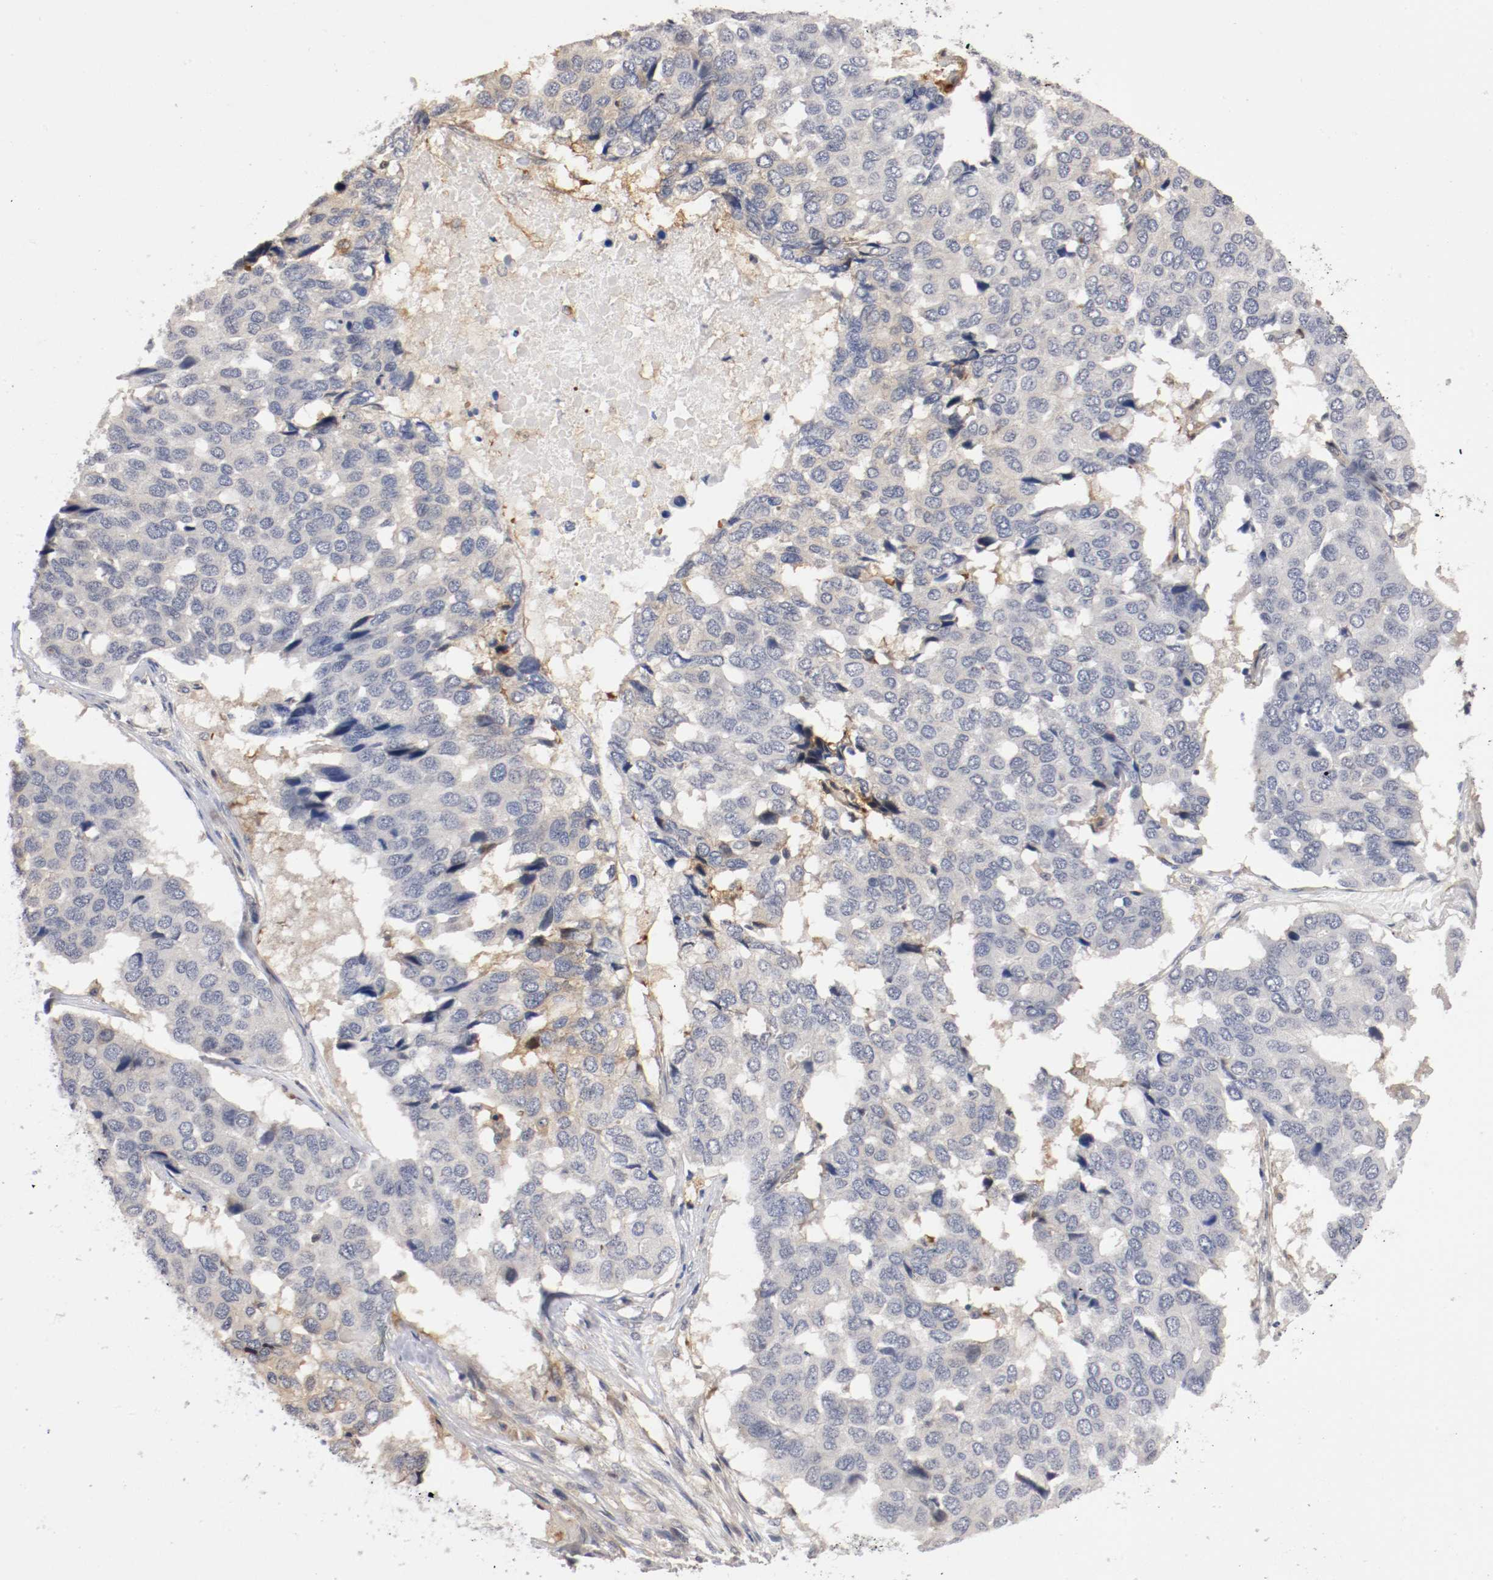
{"staining": {"intensity": "weak", "quantity": "<25%", "location": "cytoplasmic/membranous"}, "tissue": "pancreatic cancer", "cell_type": "Tumor cells", "image_type": "cancer", "snomed": [{"axis": "morphology", "description": "Adenocarcinoma, NOS"}, {"axis": "topography", "description": "Pancreas"}], "caption": "DAB (3,3'-diaminobenzidine) immunohistochemical staining of human pancreatic cancer (adenocarcinoma) shows no significant positivity in tumor cells.", "gene": "RBM23", "patient": {"sex": "male", "age": 50}}